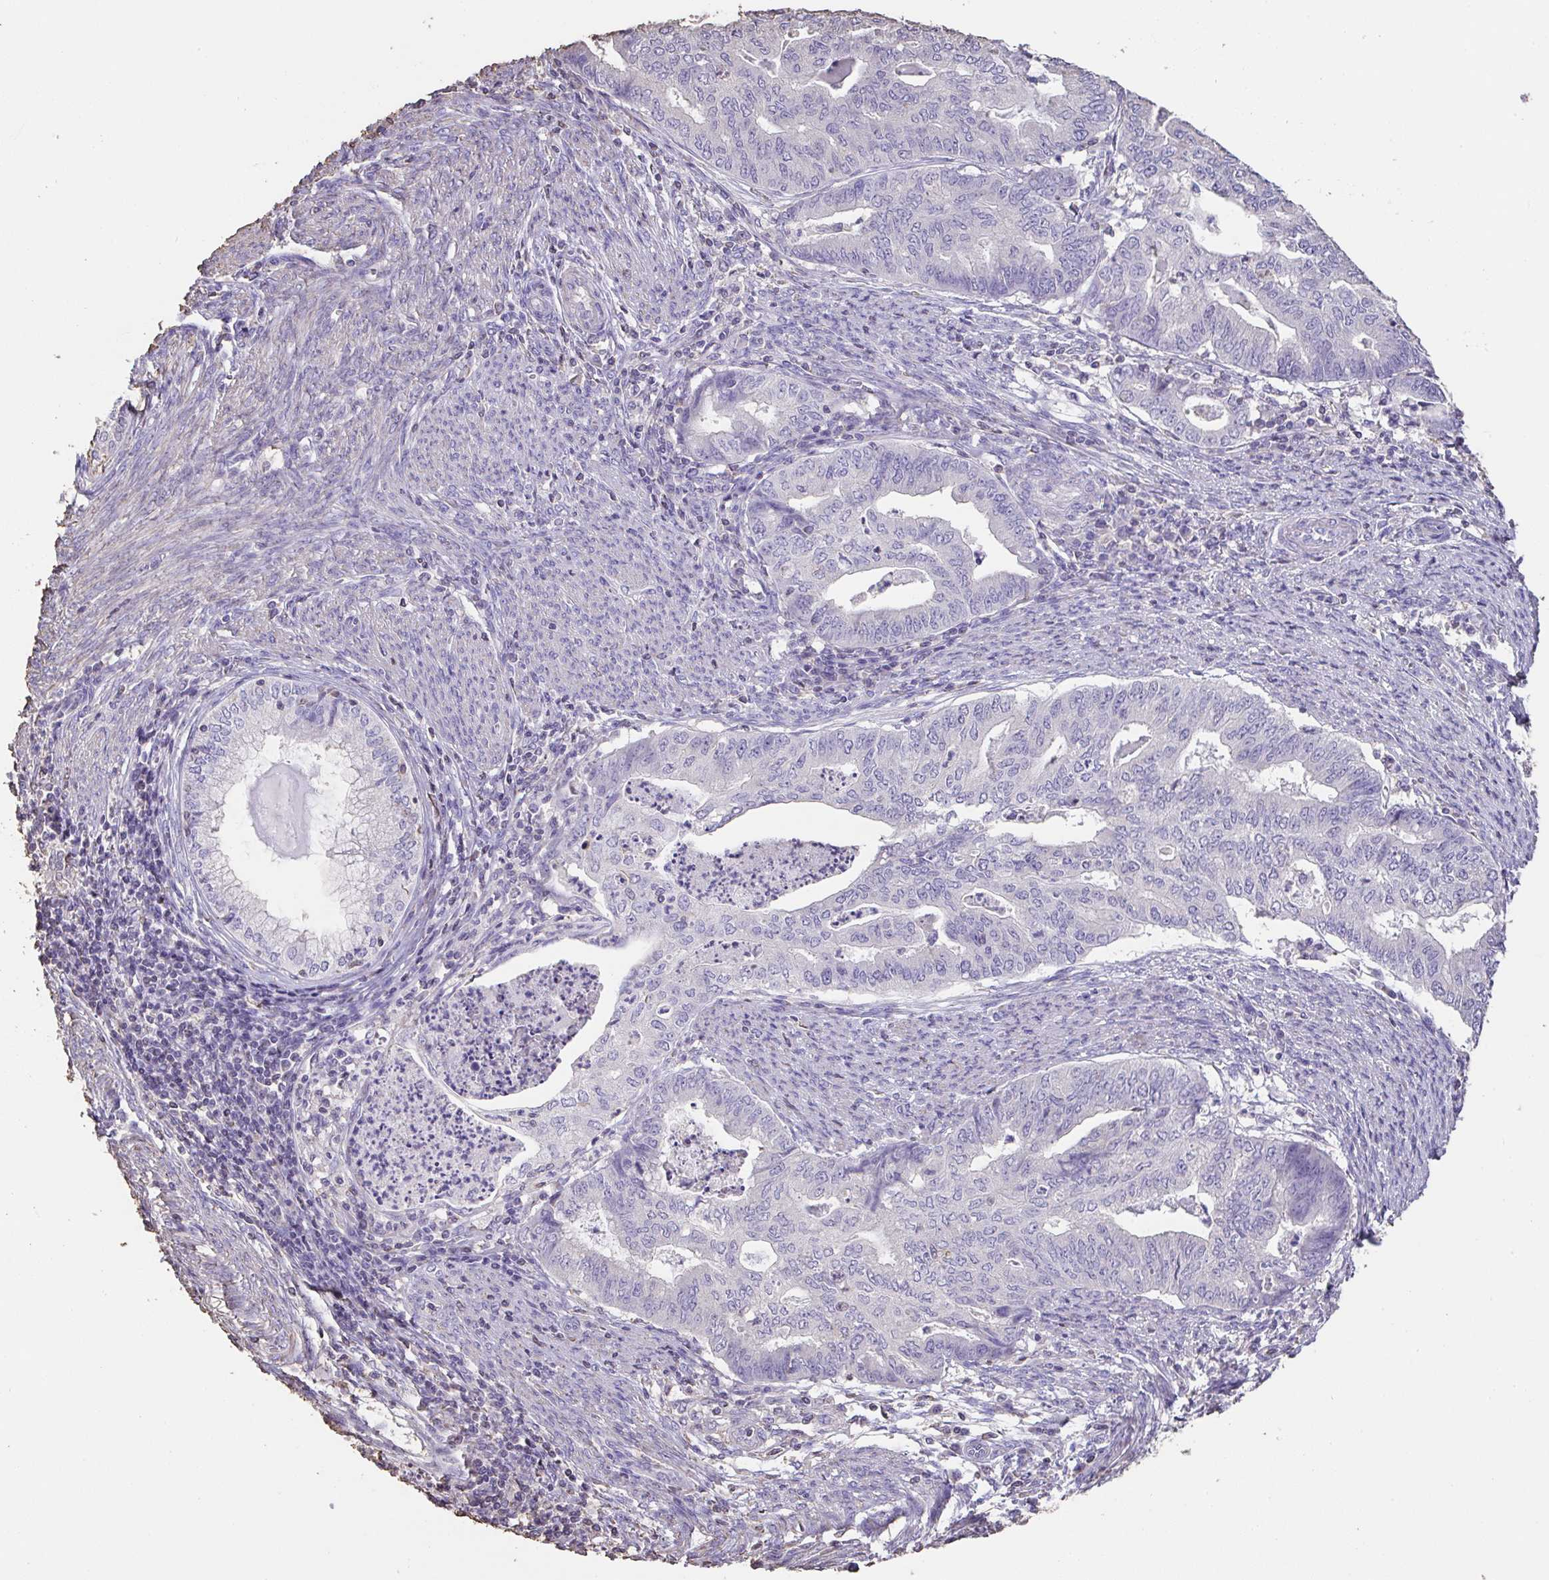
{"staining": {"intensity": "negative", "quantity": "none", "location": "none"}, "tissue": "endometrial cancer", "cell_type": "Tumor cells", "image_type": "cancer", "snomed": [{"axis": "morphology", "description": "Adenocarcinoma, NOS"}, {"axis": "topography", "description": "Endometrium"}], "caption": "A high-resolution histopathology image shows immunohistochemistry staining of adenocarcinoma (endometrial), which demonstrates no significant expression in tumor cells.", "gene": "IL23R", "patient": {"sex": "female", "age": 79}}